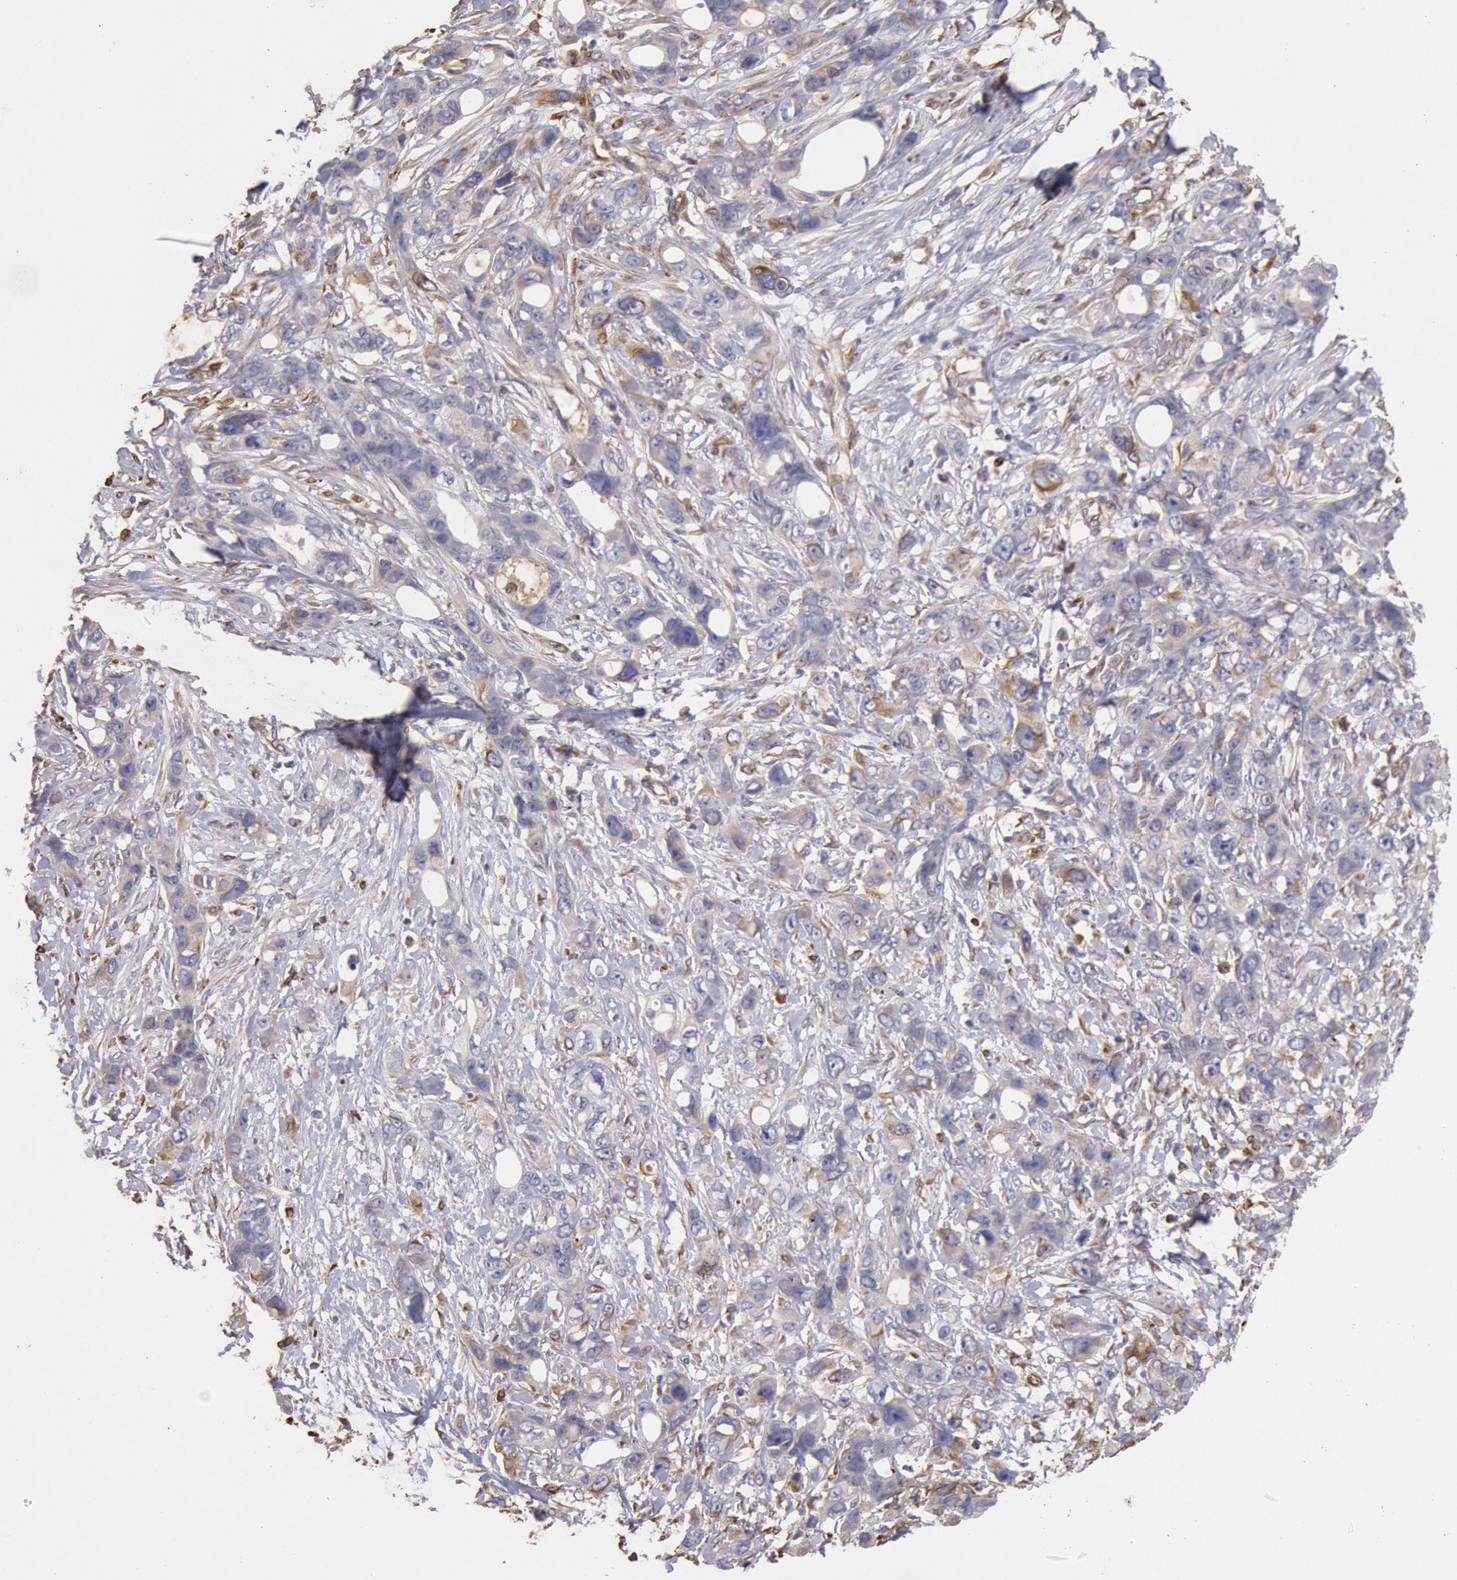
{"staining": {"intensity": "weak", "quantity": "25%-75%", "location": "cytoplasmic/membranous"}, "tissue": "stomach cancer", "cell_type": "Tumor cells", "image_type": "cancer", "snomed": [{"axis": "morphology", "description": "Adenocarcinoma, NOS"}, {"axis": "topography", "description": "Stomach, upper"}], "caption": "A brown stain shows weak cytoplasmic/membranous staining of a protein in stomach adenocarcinoma tumor cells. (DAB (3,3'-diaminobenzidine) = brown stain, brightfield microscopy at high magnification).", "gene": "RNF139", "patient": {"sex": "male", "age": 47}}